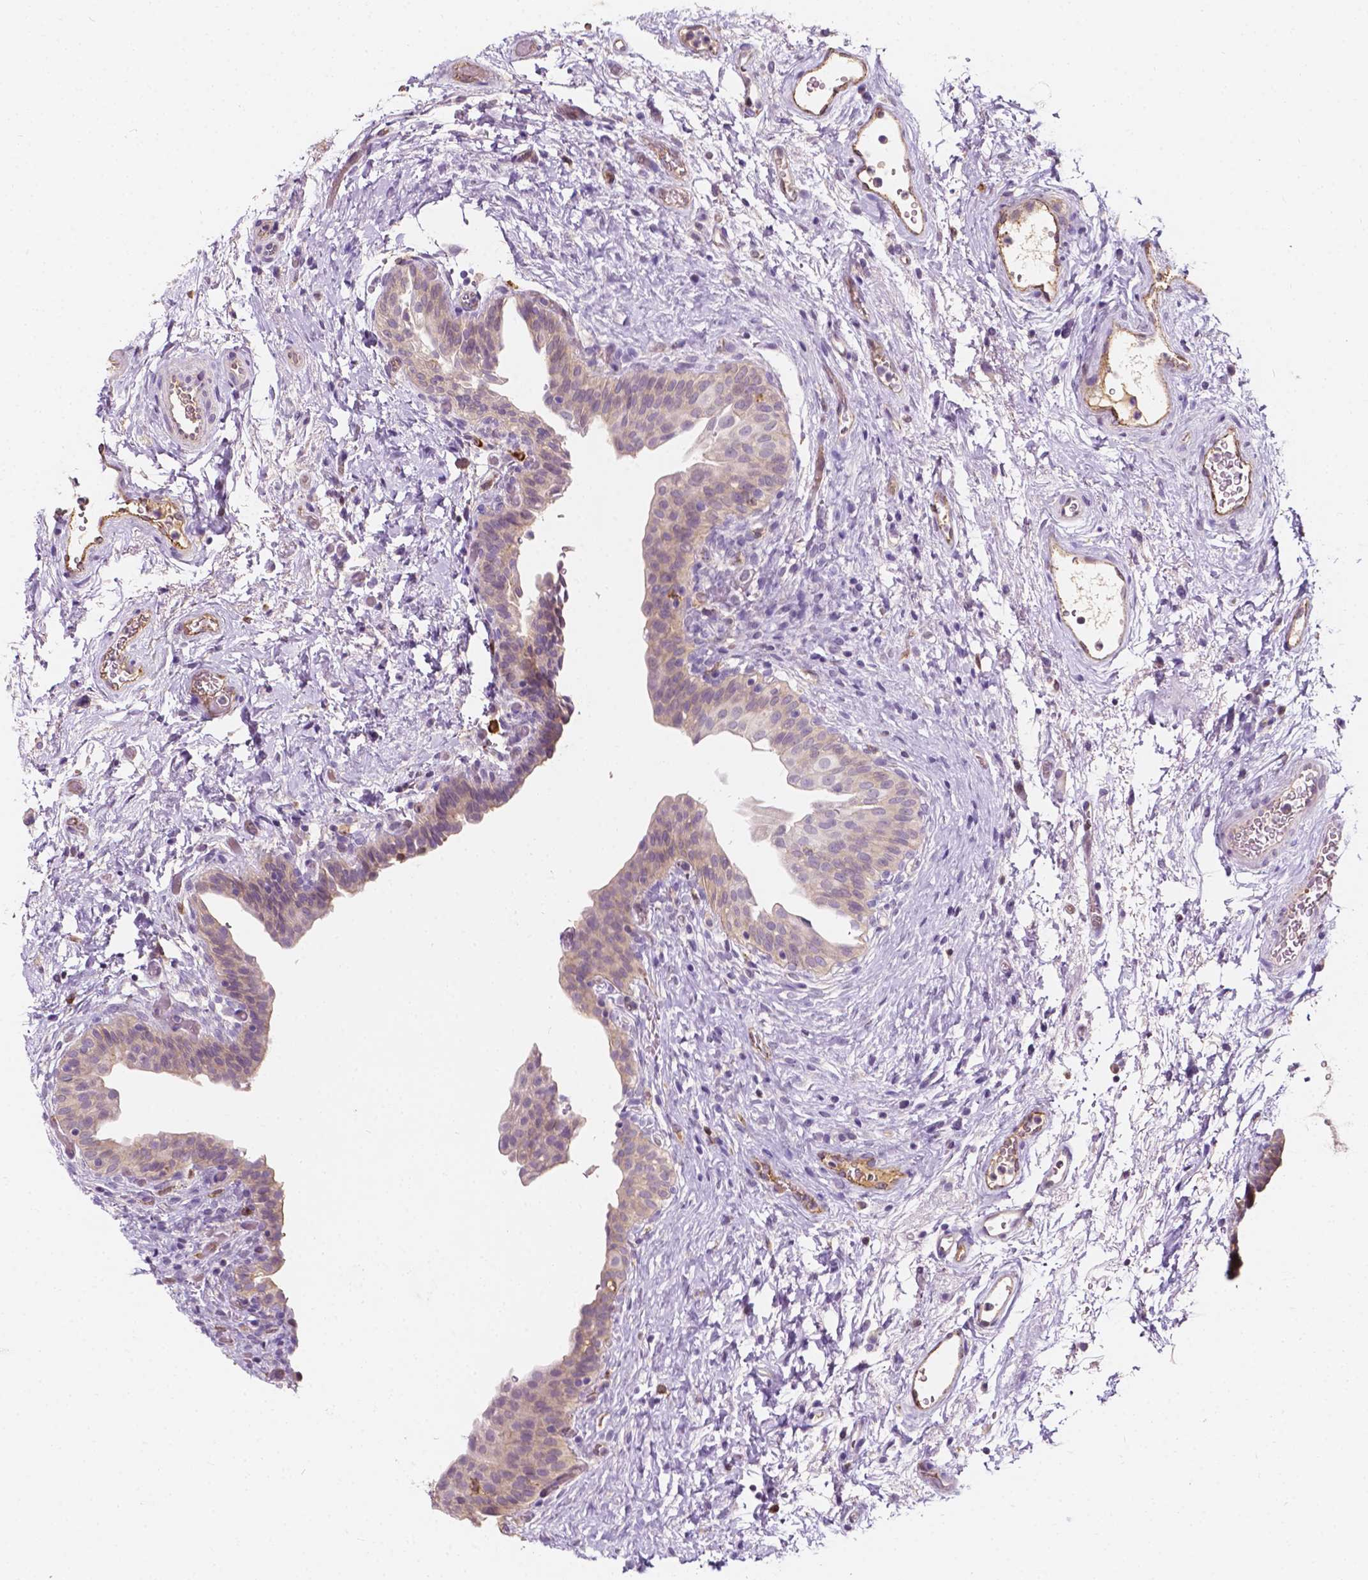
{"staining": {"intensity": "weak", "quantity": "25%-75%", "location": "cytoplasmic/membranous"}, "tissue": "urinary bladder", "cell_type": "Urothelial cells", "image_type": "normal", "snomed": [{"axis": "morphology", "description": "Normal tissue, NOS"}, {"axis": "topography", "description": "Urinary bladder"}], "caption": "Weak cytoplasmic/membranous protein staining is present in approximately 25%-75% of urothelial cells in urinary bladder.", "gene": "SLC22A4", "patient": {"sex": "male", "age": 69}}